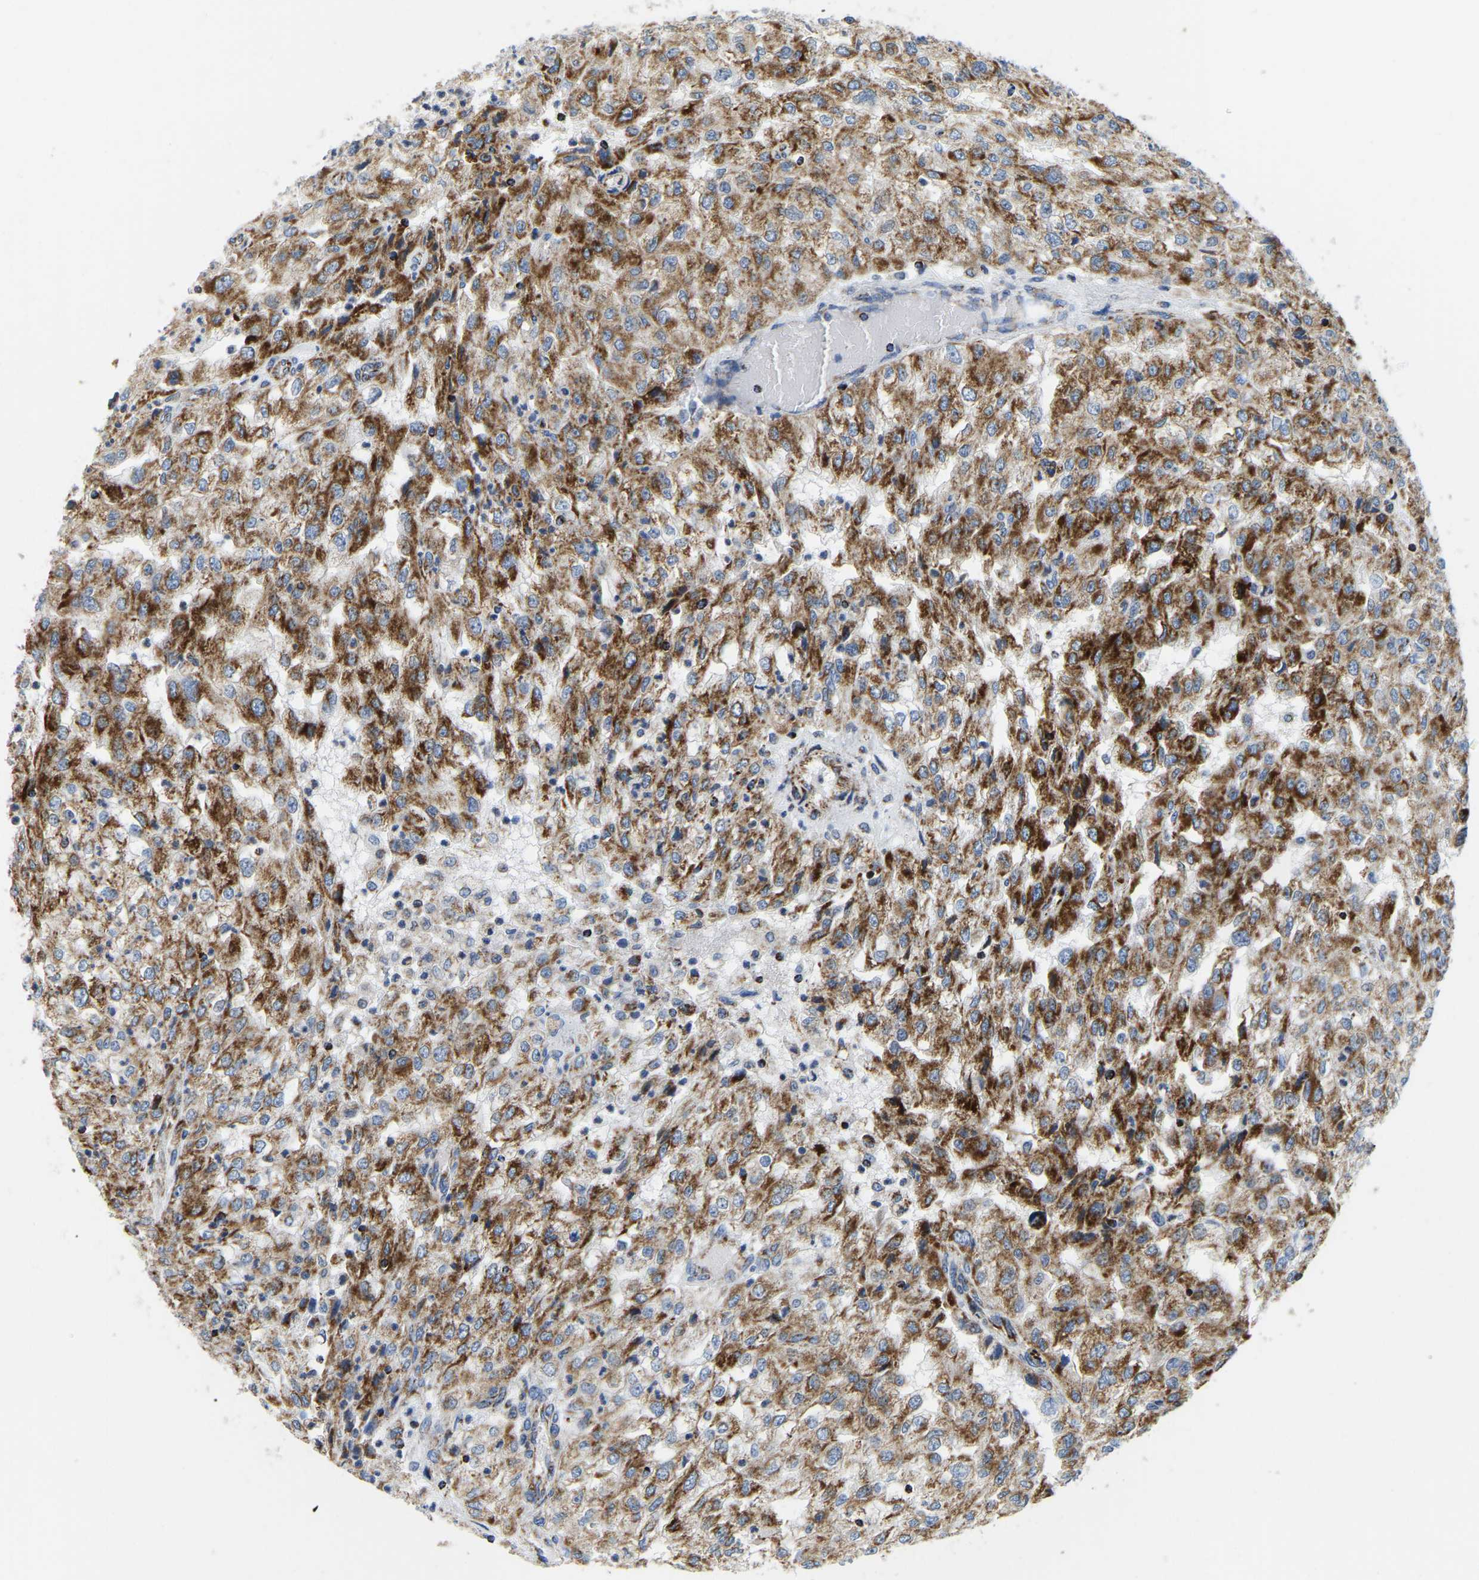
{"staining": {"intensity": "strong", "quantity": ">75%", "location": "cytoplasmic/membranous"}, "tissue": "renal cancer", "cell_type": "Tumor cells", "image_type": "cancer", "snomed": [{"axis": "morphology", "description": "Adenocarcinoma, NOS"}, {"axis": "topography", "description": "Kidney"}], "caption": "The image reveals a brown stain indicating the presence of a protein in the cytoplasmic/membranous of tumor cells in adenocarcinoma (renal). The protein of interest is stained brown, and the nuclei are stained in blue (DAB IHC with brightfield microscopy, high magnification).", "gene": "SFXN1", "patient": {"sex": "female", "age": 54}}